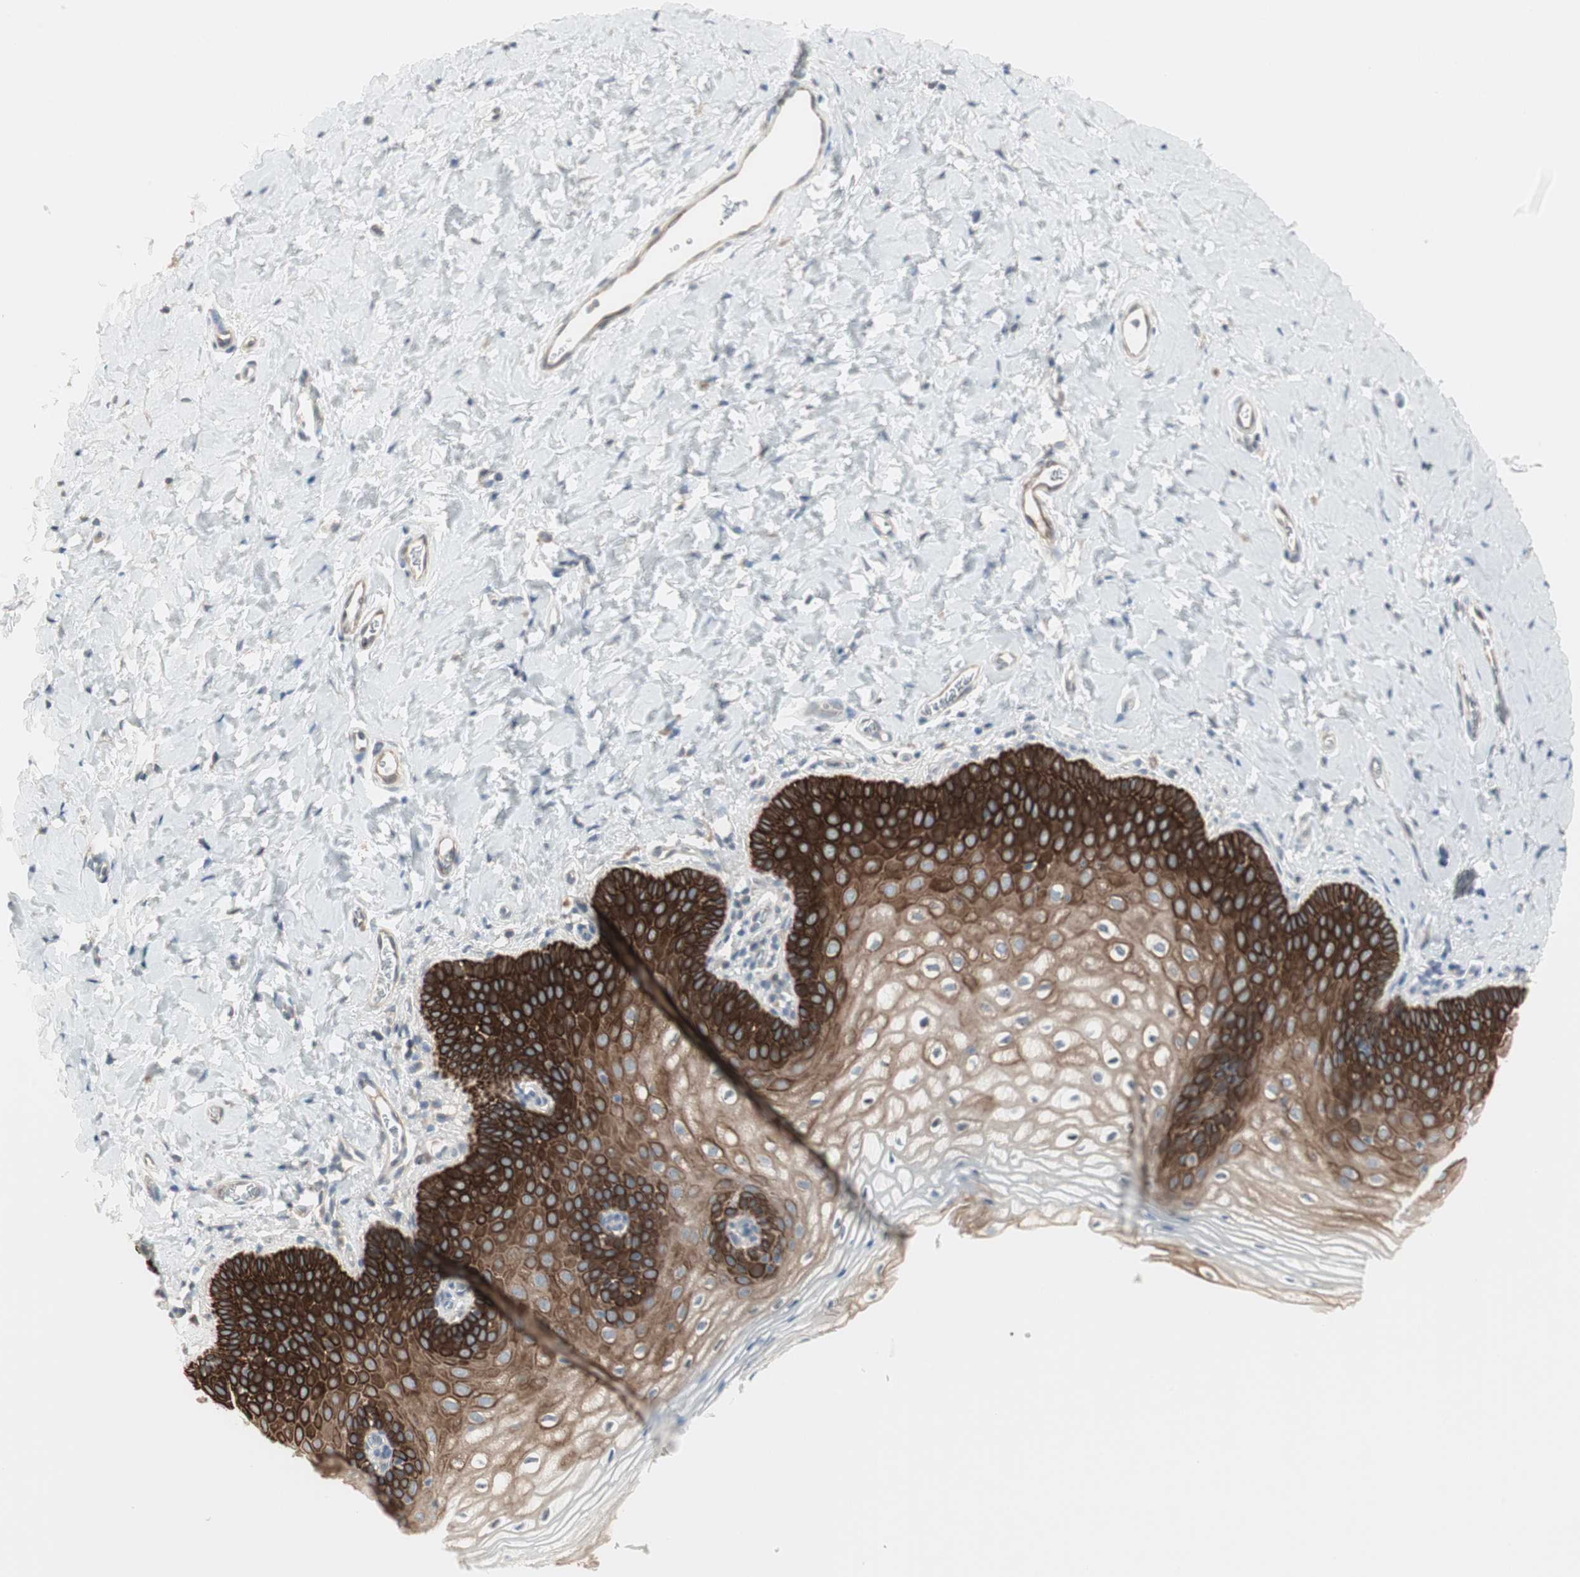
{"staining": {"intensity": "strong", "quantity": ">75%", "location": "cytoplasmic/membranous"}, "tissue": "vagina", "cell_type": "Squamous epithelial cells", "image_type": "normal", "snomed": [{"axis": "morphology", "description": "Normal tissue, NOS"}, {"axis": "topography", "description": "Vagina"}], "caption": "This is an image of immunohistochemistry staining of unremarkable vagina, which shows strong expression in the cytoplasmic/membranous of squamous epithelial cells.", "gene": "ZFP36", "patient": {"sex": "female", "age": 55}}